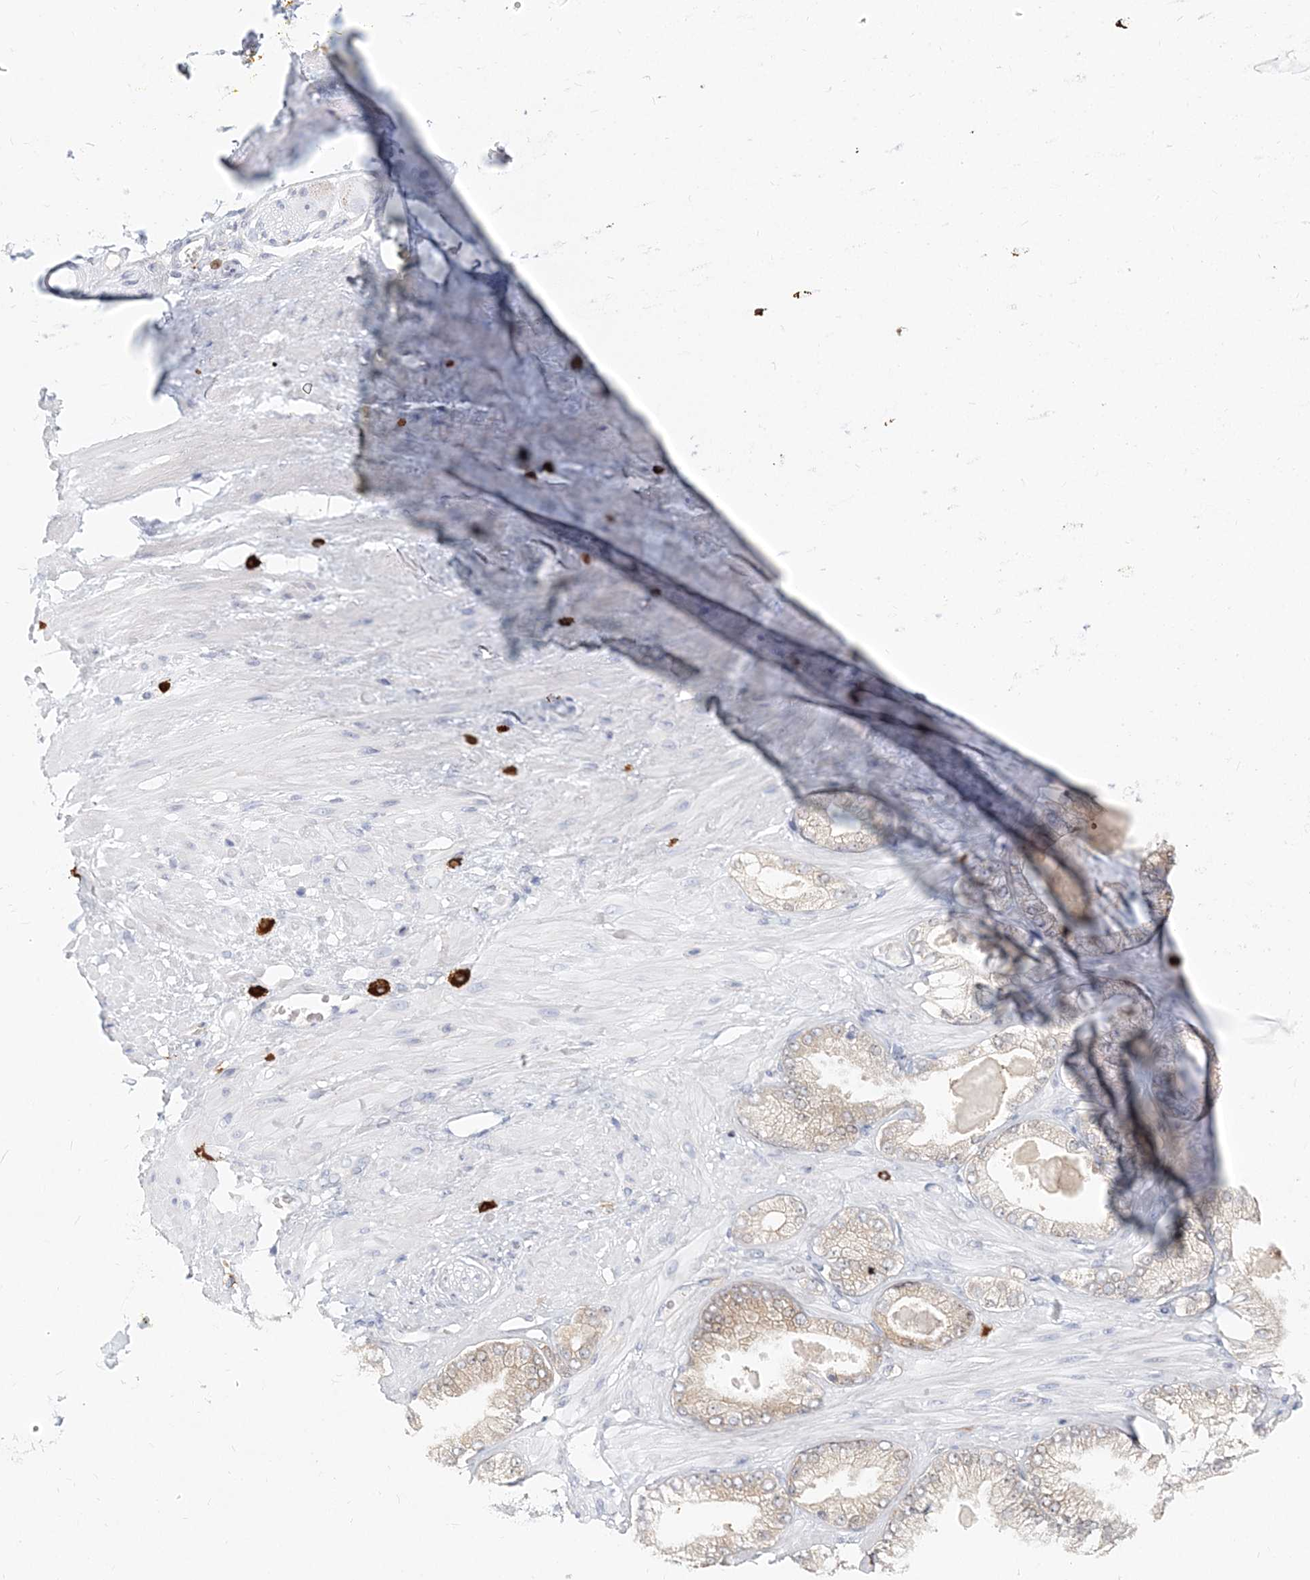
{"staining": {"intensity": "negative", "quantity": "none", "location": "none"}, "tissue": "adipose tissue", "cell_type": "Adipocytes", "image_type": "normal", "snomed": [{"axis": "morphology", "description": "Normal tissue, NOS"}, {"axis": "morphology", "description": "Adenocarcinoma, Low grade"}, {"axis": "topography", "description": "Prostate"}, {"axis": "topography", "description": "Peripheral nerve tissue"}], "caption": "Adipose tissue was stained to show a protein in brown. There is no significant staining in adipocytes.", "gene": "GMPPA", "patient": {"sex": "male", "age": 63}}